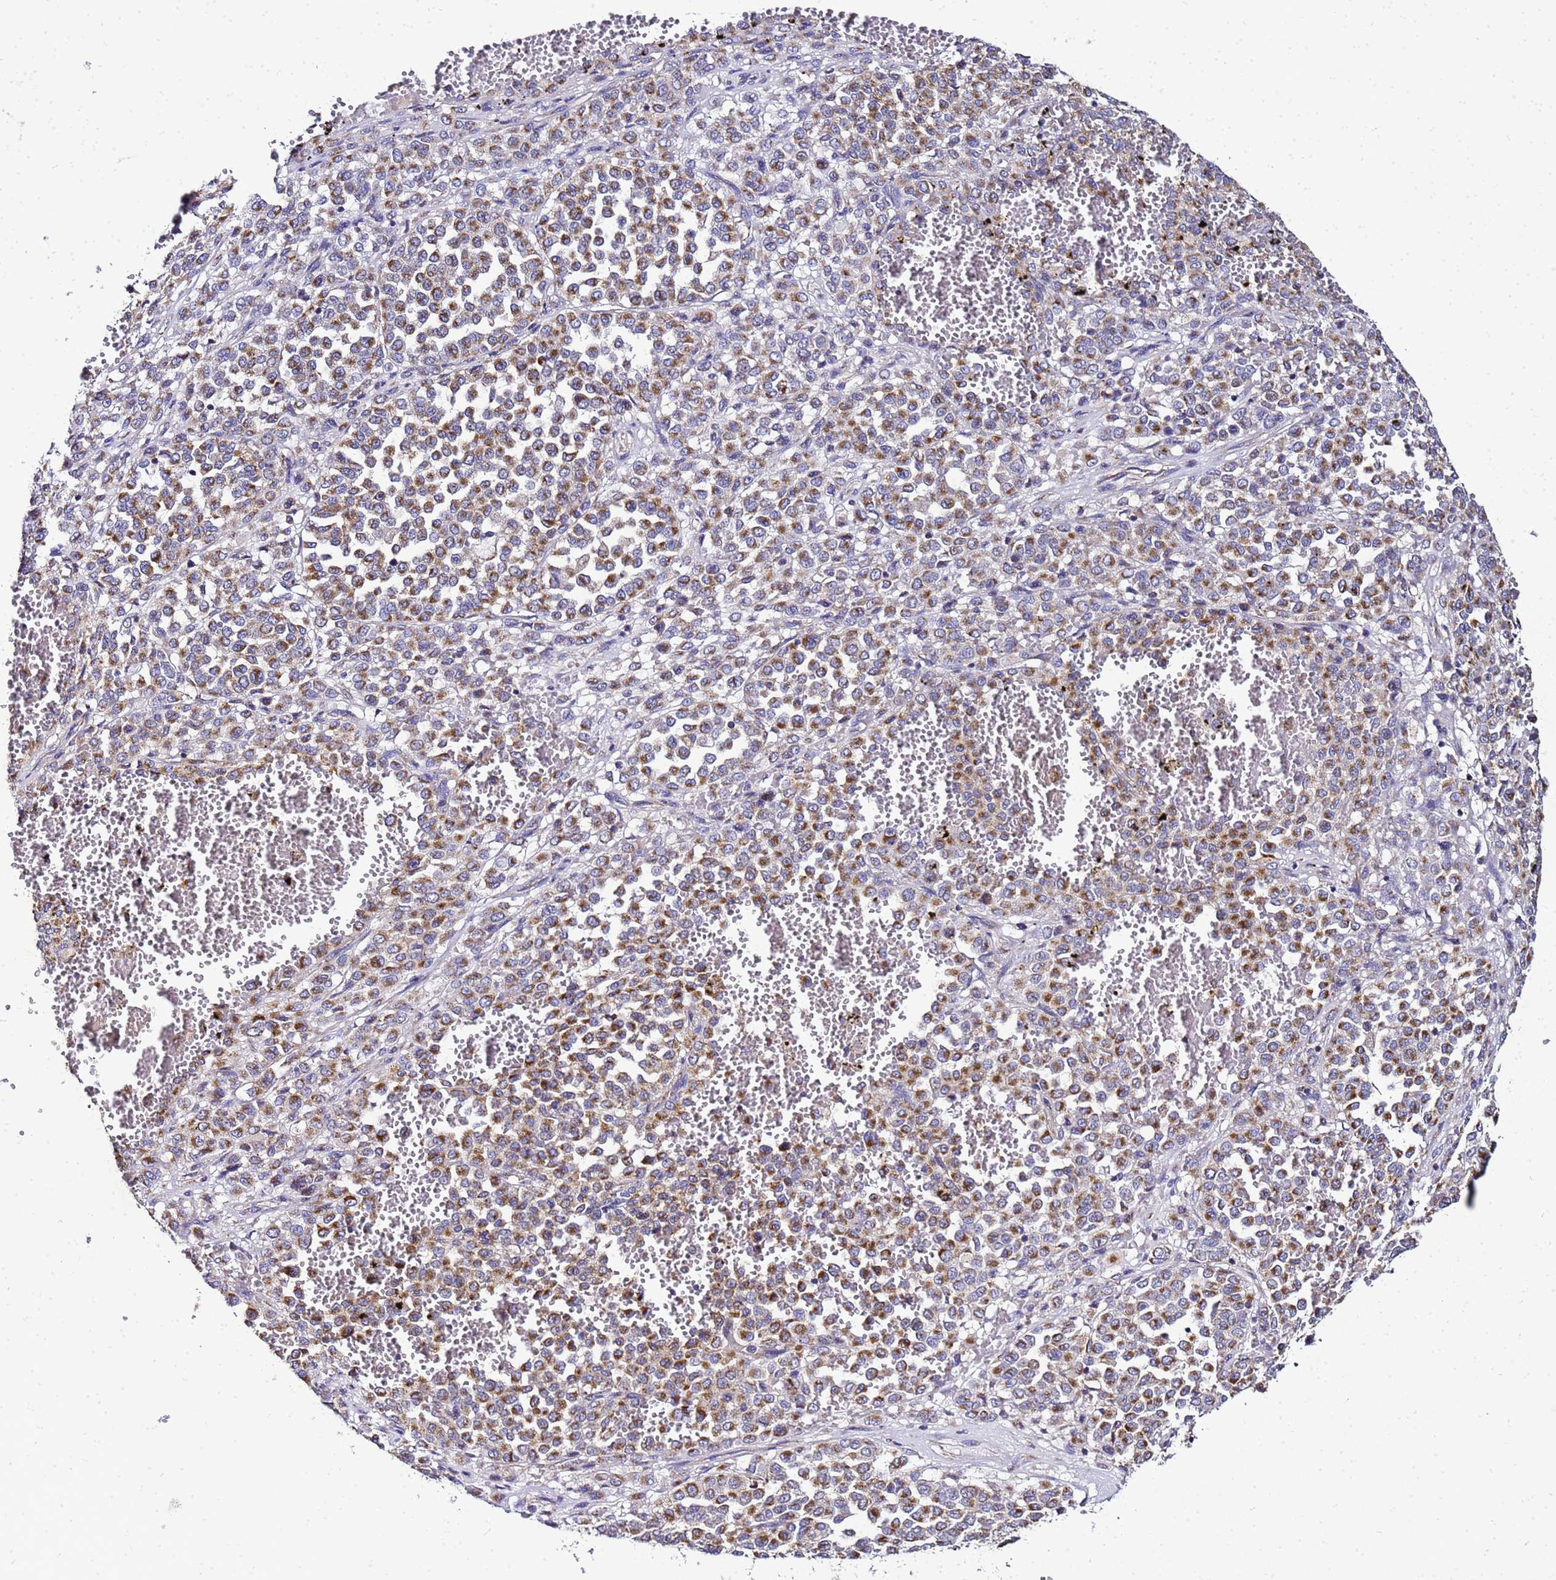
{"staining": {"intensity": "strong", "quantity": ">75%", "location": "cytoplasmic/membranous"}, "tissue": "melanoma", "cell_type": "Tumor cells", "image_type": "cancer", "snomed": [{"axis": "morphology", "description": "Malignant melanoma, Metastatic site"}, {"axis": "topography", "description": "Pancreas"}], "caption": "Immunohistochemistry (IHC) micrograph of human melanoma stained for a protein (brown), which reveals high levels of strong cytoplasmic/membranous positivity in approximately >75% of tumor cells.", "gene": "HIGD2A", "patient": {"sex": "female", "age": 30}}